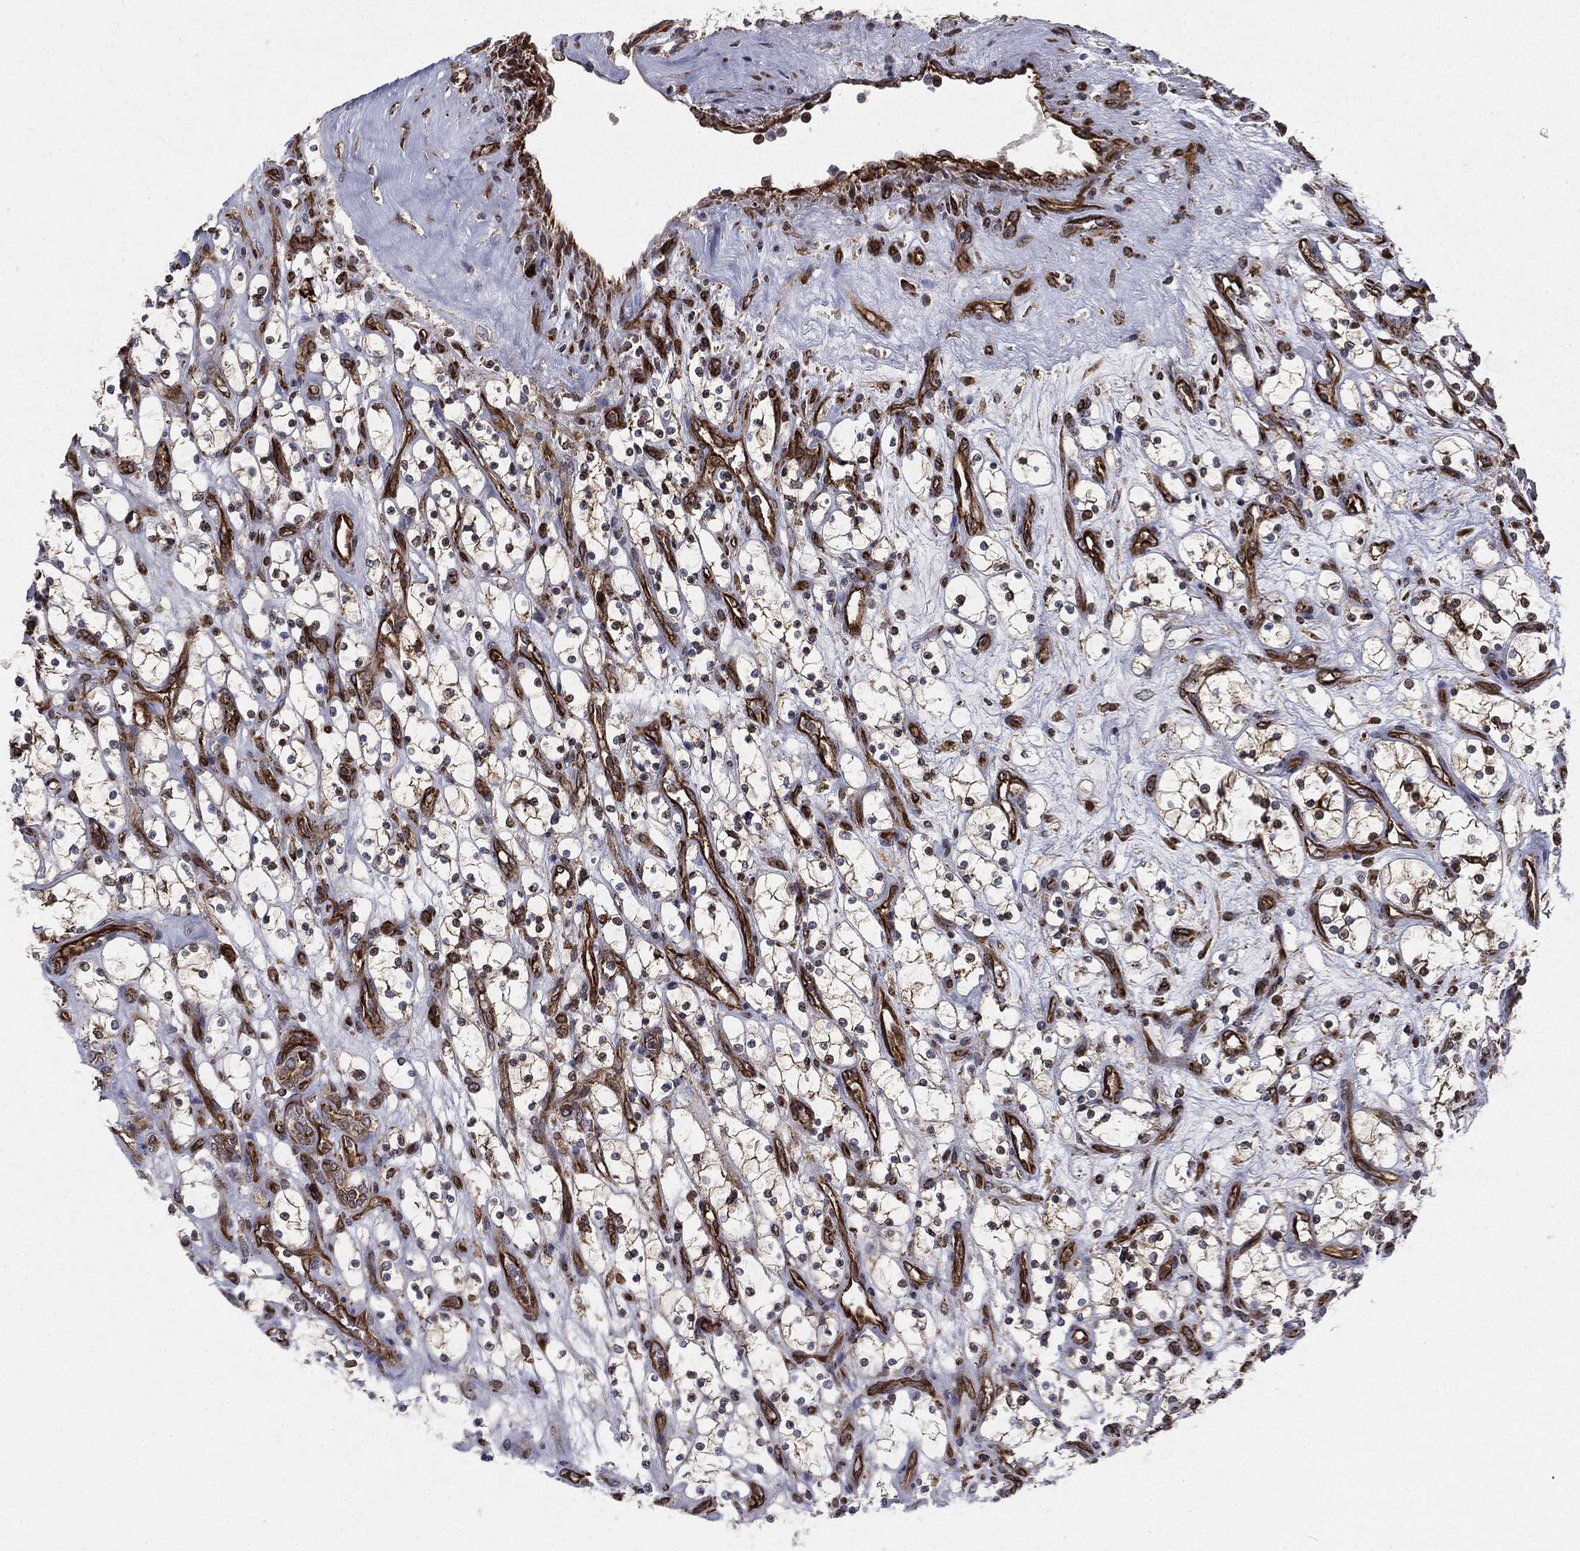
{"staining": {"intensity": "moderate", "quantity": "25%-75%", "location": "cytoplasmic/membranous"}, "tissue": "renal cancer", "cell_type": "Tumor cells", "image_type": "cancer", "snomed": [{"axis": "morphology", "description": "Adenocarcinoma, NOS"}, {"axis": "topography", "description": "Kidney"}], "caption": "Protein expression analysis of human renal cancer (adenocarcinoma) reveals moderate cytoplasmic/membranous positivity in about 25%-75% of tumor cells. (IHC, brightfield microscopy, high magnification).", "gene": "CYLD", "patient": {"sex": "female", "age": 69}}